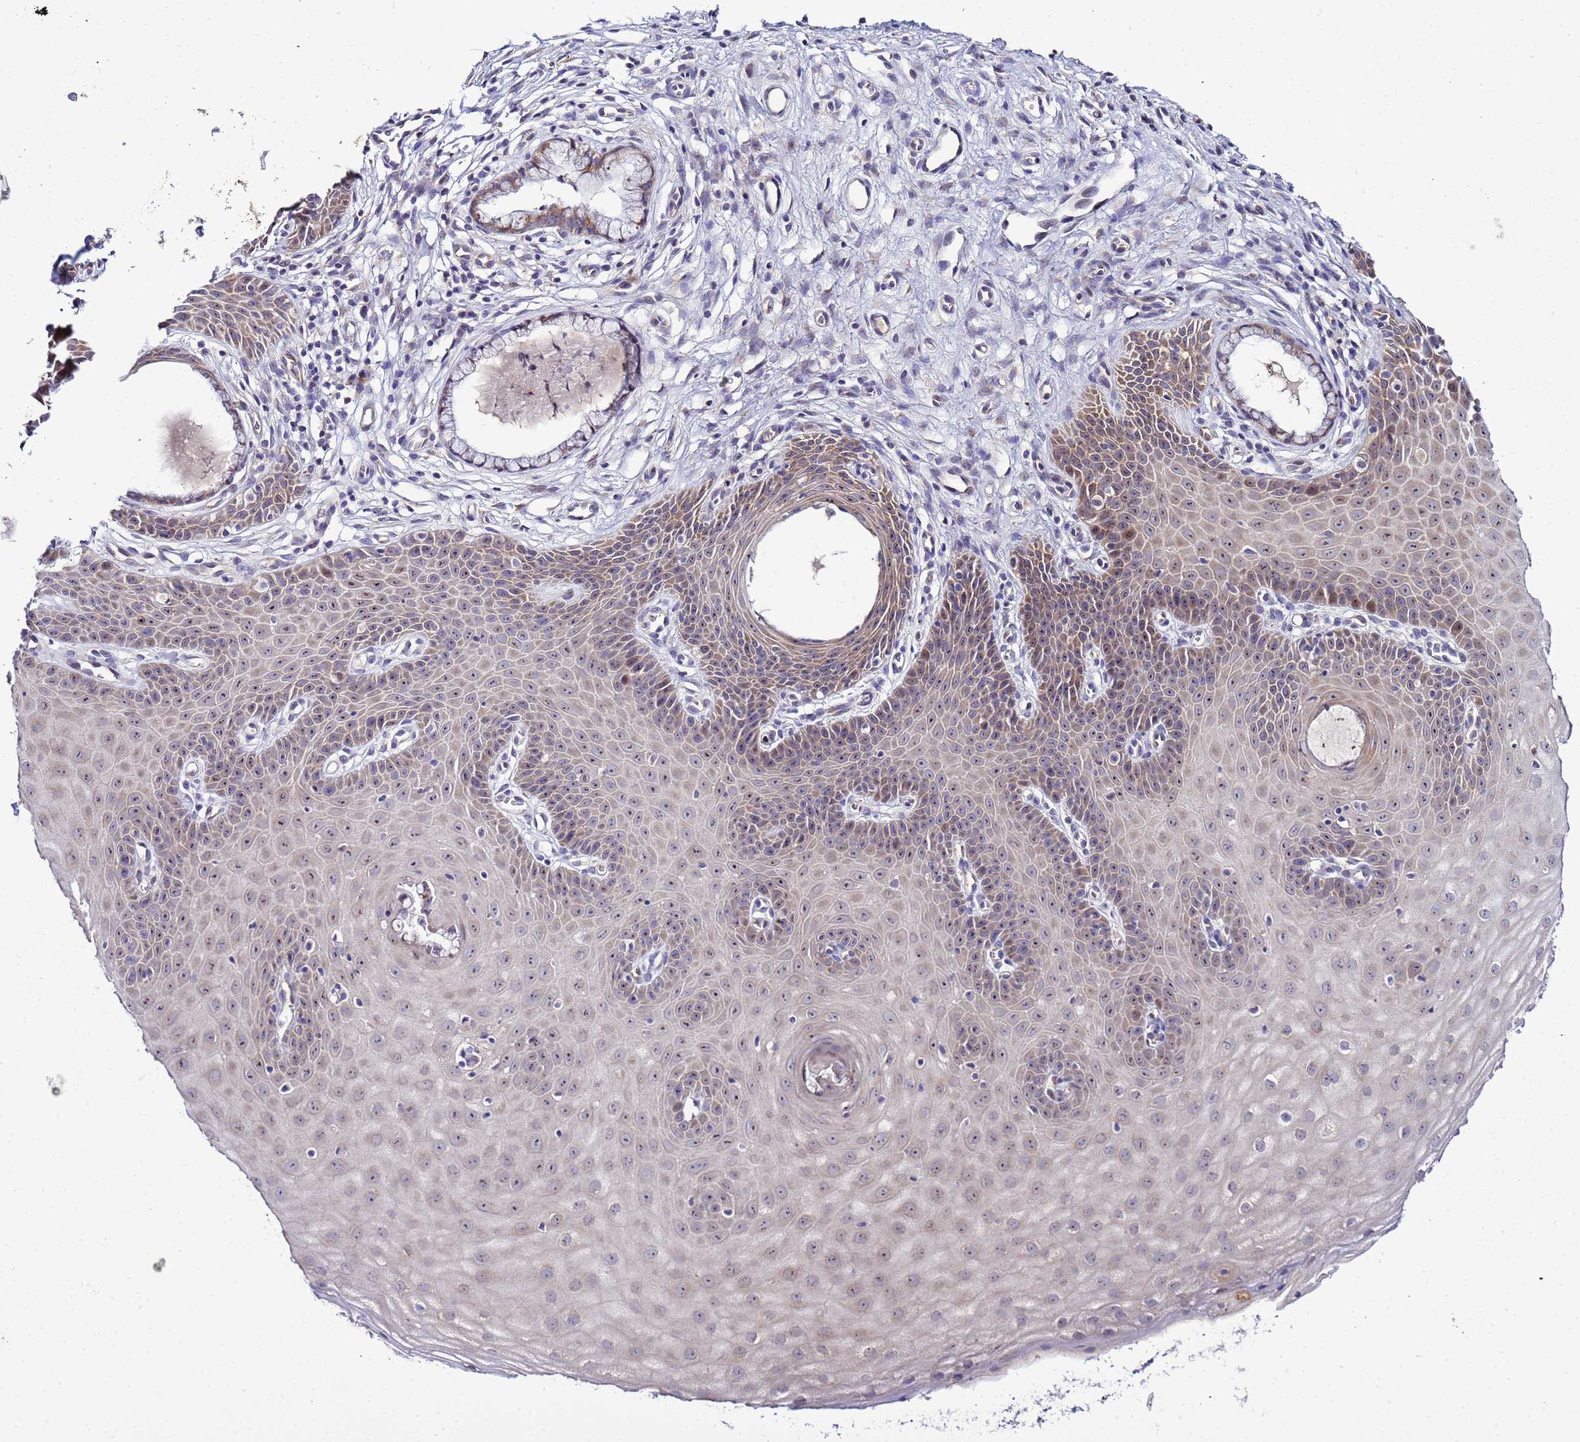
{"staining": {"intensity": "negative", "quantity": "none", "location": "none"}, "tissue": "cervix", "cell_type": "Glandular cells", "image_type": "normal", "snomed": [{"axis": "morphology", "description": "Normal tissue, NOS"}, {"axis": "topography", "description": "Cervix"}], "caption": "This is an IHC photomicrograph of unremarkable cervix. There is no positivity in glandular cells.", "gene": "NOL8", "patient": {"sex": "female", "age": 36}}